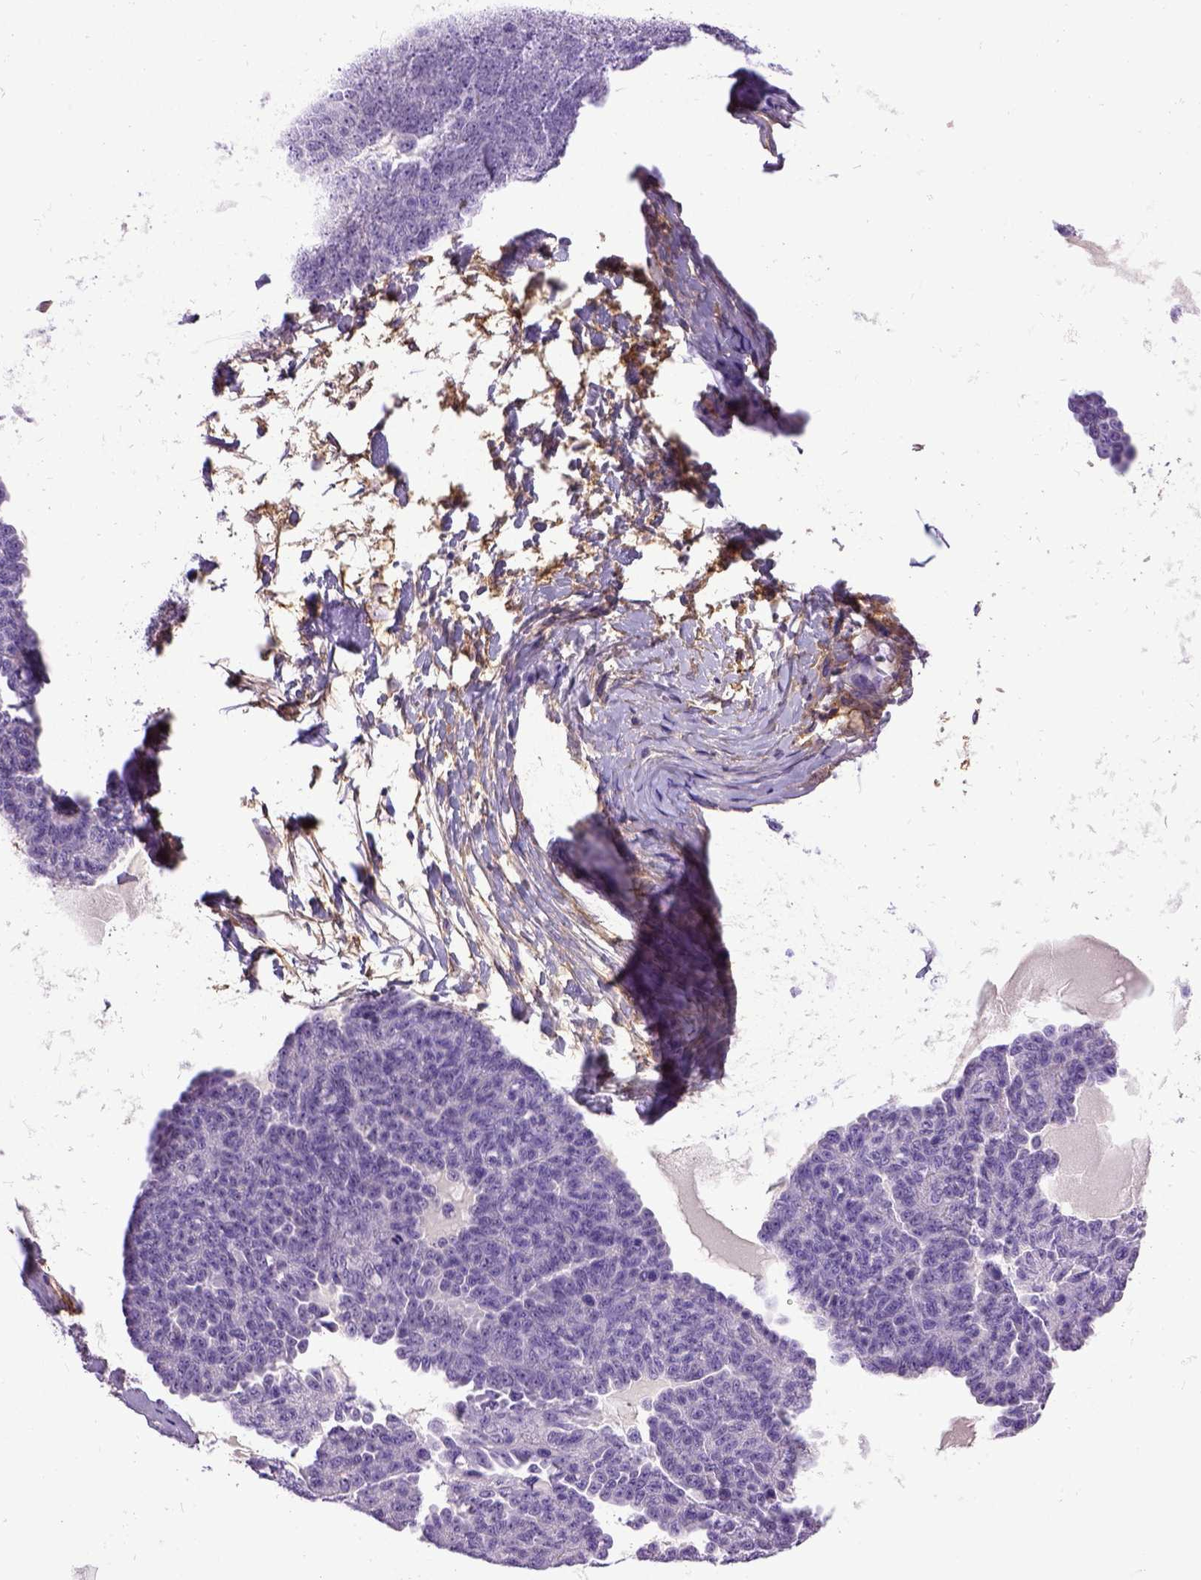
{"staining": {"intensity": "negative", "quantity": "none", "location": "none"}, "tissue": "ovarian cancer", "cell_type": "Tumor cells", "image_type": "cancer", "snomed": [{"axis": "morphology", "description": "Cystadenocarcinoma, serous, NOS"}, {"axis": "topography", "description": "Ovary"}], "caption": "A high-resolution image shows immunohistochemistry (IHC) staining of ovarian cancer, which exhibits no significant expression in tumor cells.", "gene": "ENG", "patient": {"sex": "female", "age": 71}}